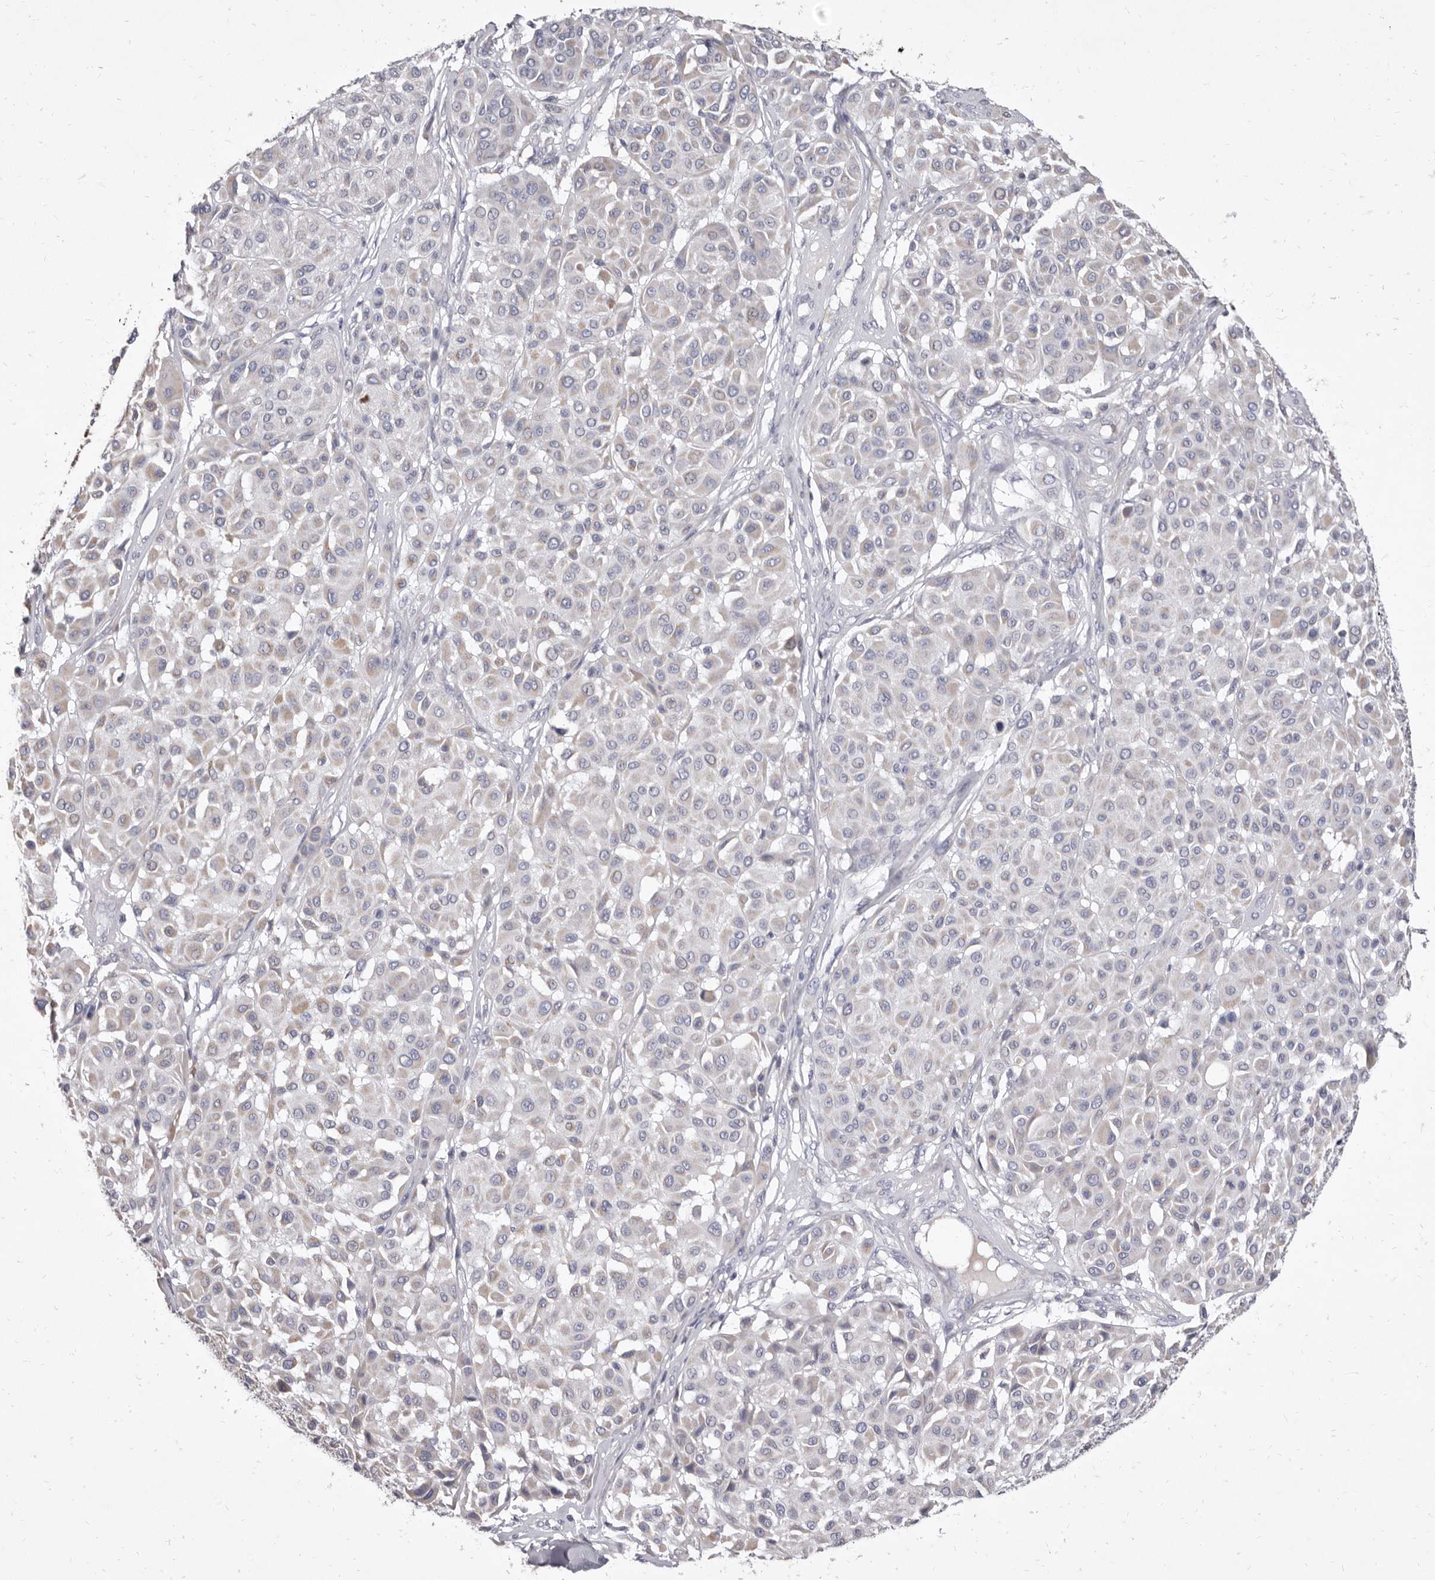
{"staining": {"intensity": "negative", "quantity": "none", "location": "none"}, "tissue": "melanoma", "cell_type": "Tumor cells", "image_type": "cancer", "snomed": [{"axis": "morphology", "description": "Malignant melanoma, Metastatic site"}, {"axis": "topography", "description": "Soft tissue"}], "caption": "Tumor cells show no significant protein expression in malignant melanoma (metastatic site). The staining is performed using DAB brown chromogen with nuclei counter-stained in using hematoxylin.", "gene": "CYP2E1", "patient": {"sex": "male", "age": 41}}